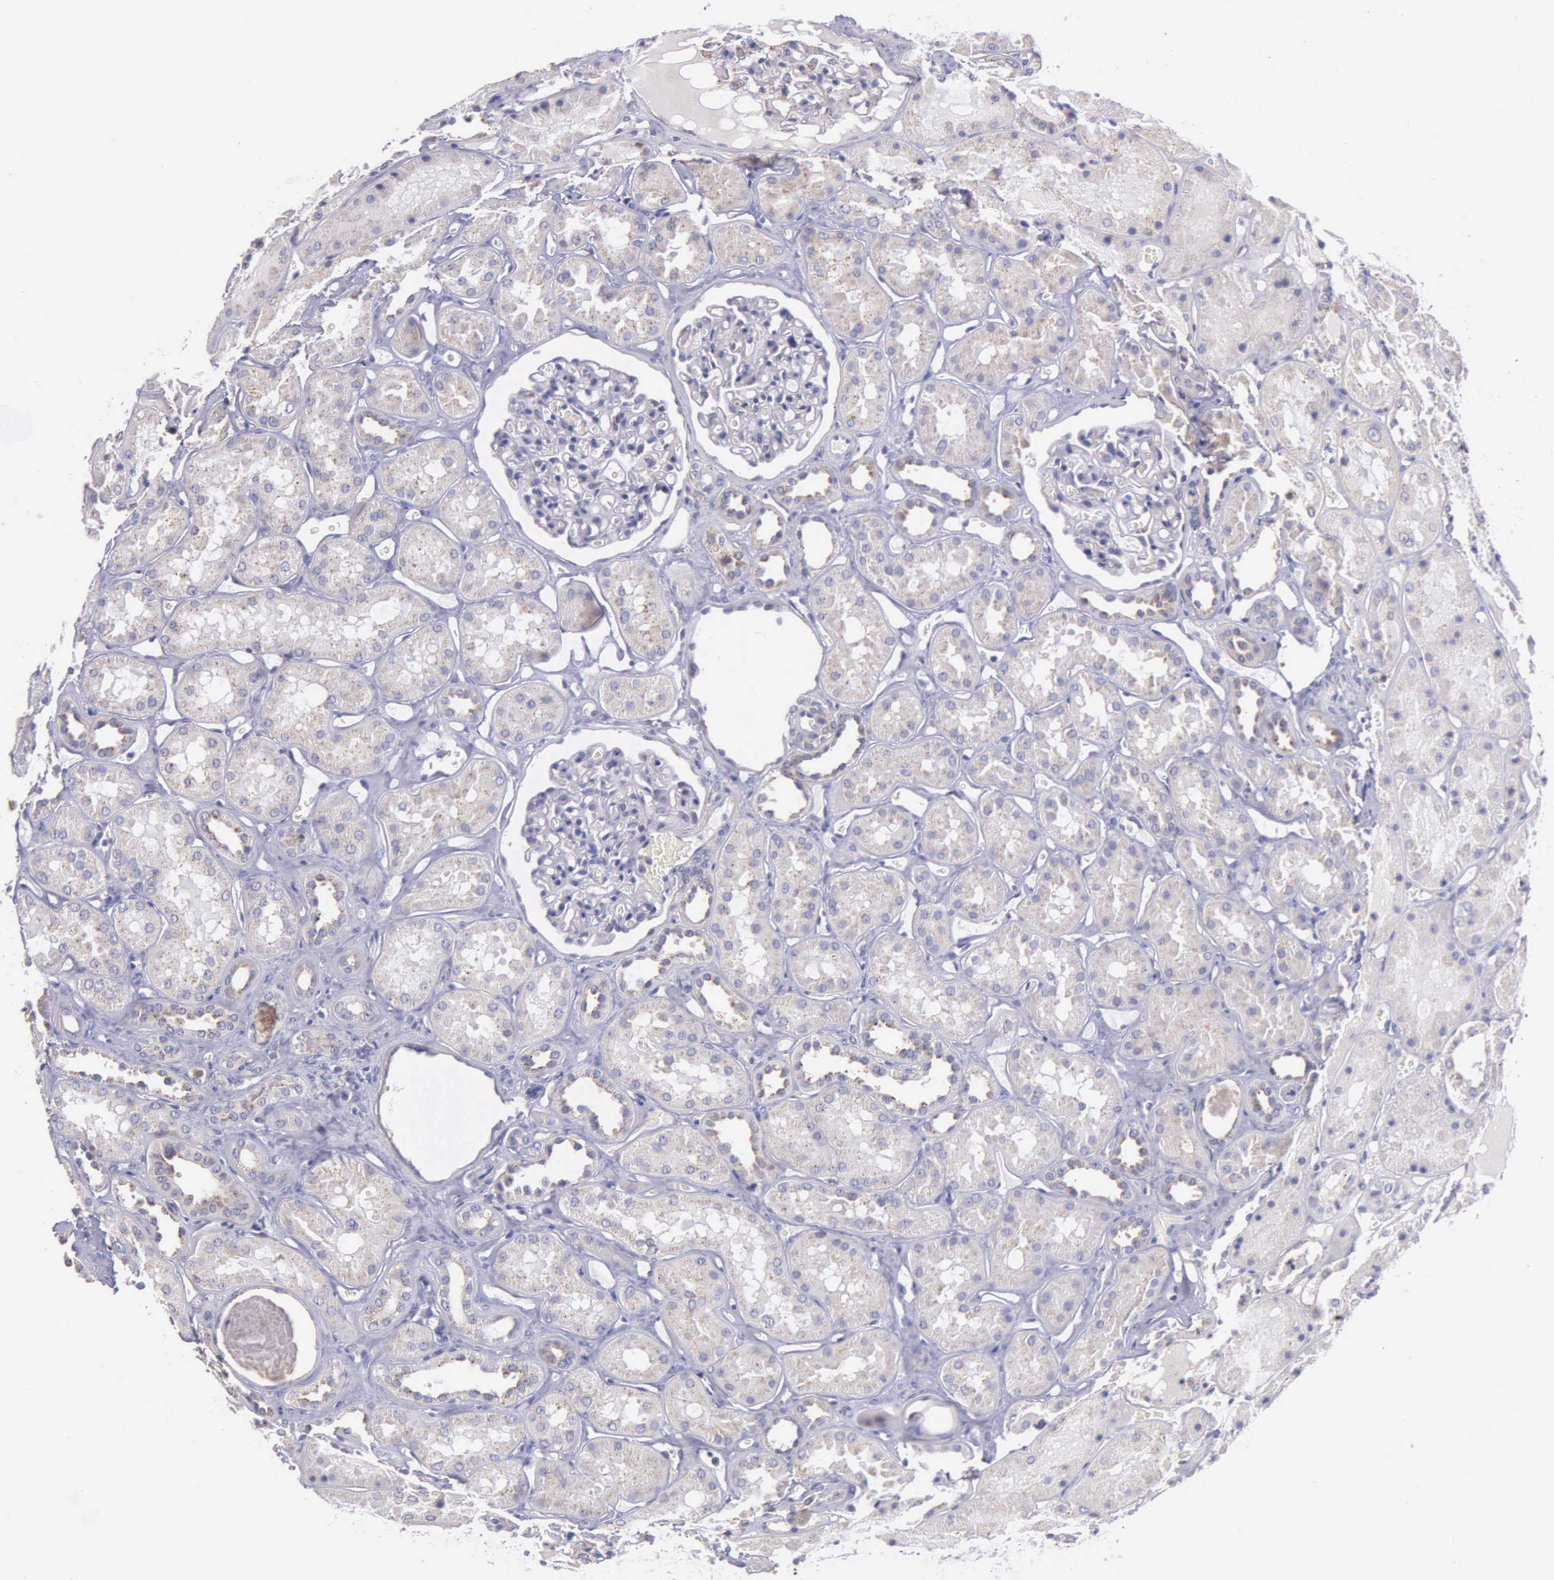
{"staining": {"intensity": "negative", "quantity": "none", "location": "none"}, "tissue": "kidney", "cell_type": "Cells in glomeruli", "image_type": "normal", "snomed": [{"axis": "morphology", "description": "Normal tissue, NOS"}, {"axis": "topography", "description": "Kidney"}, {"axis": "topography", "description": "Urinary bladder"}], "caption": "High magnification brightfield microscopy of normal kidney stained with DAB (brown) and counterstained with hematoxylin (blue): cells in glomeruli show no significant expression. (DAB IHC with hematoxylin counter stain).", "gene": "CTAGE15", "patient": {"sex": "male", "age": 64}}